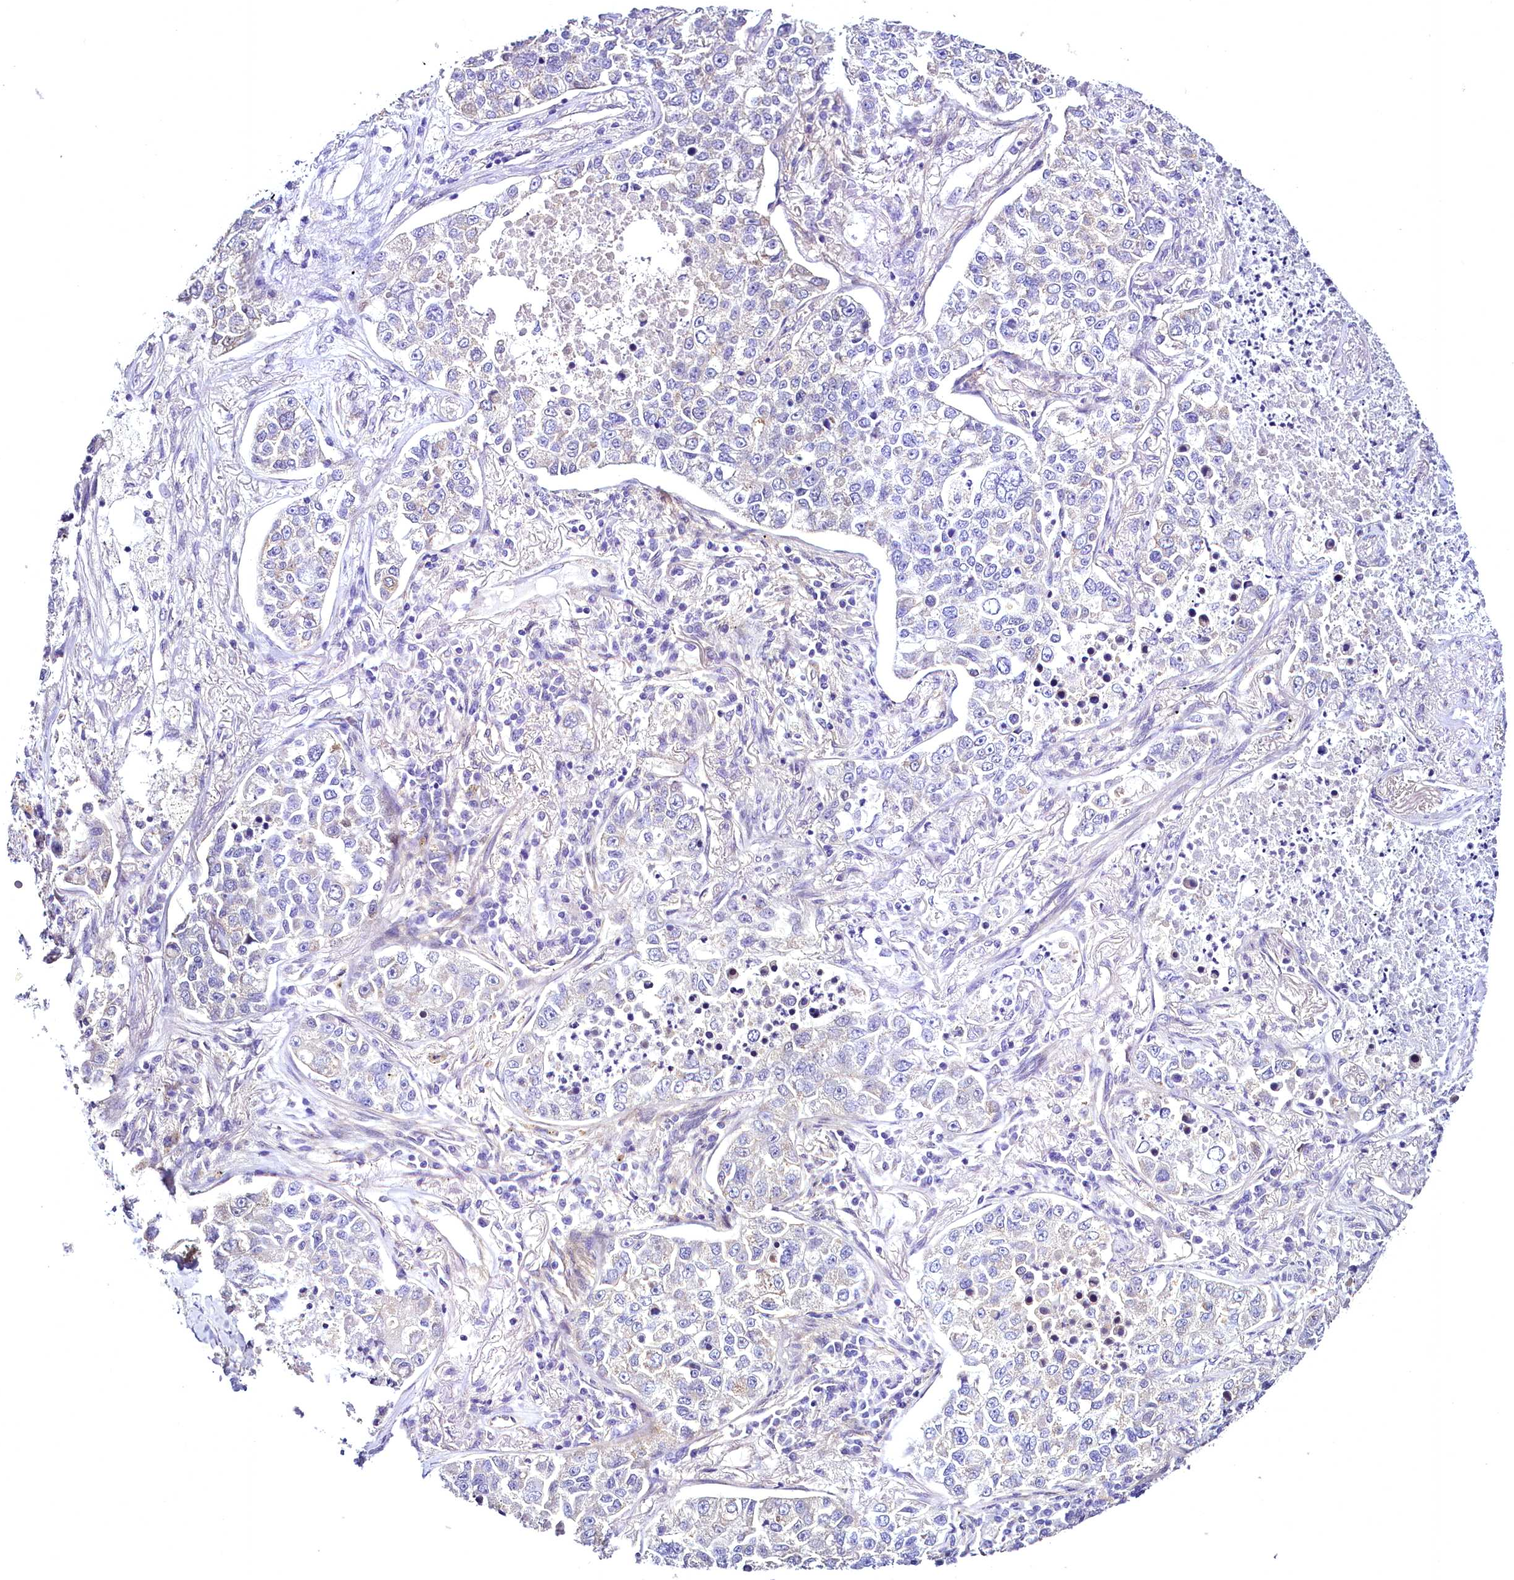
{"staining": {"intensity": "moderate", "quantity": "<25%", "location": "cytoplasmic/membranous"}, "tissue": "lung cancer", "cell_type": "Tumor cells", "image_type": "cancer", "snomed": [{"axis": "morphology", "description": "Adenocarcinoma, NOS"}, {"axis": "topography", "description": "Lung"}], "caption": "High-power microscopy captured an immunohistochemistry (IHC) histopathology image of lung cancer (adenocarcinoma), revealing moderate cytoplasmic/membranous positivity in approximately <25% of tumor cells.", "gene": "STXBP1", "patient": {"sex": "male", "age": 49}}